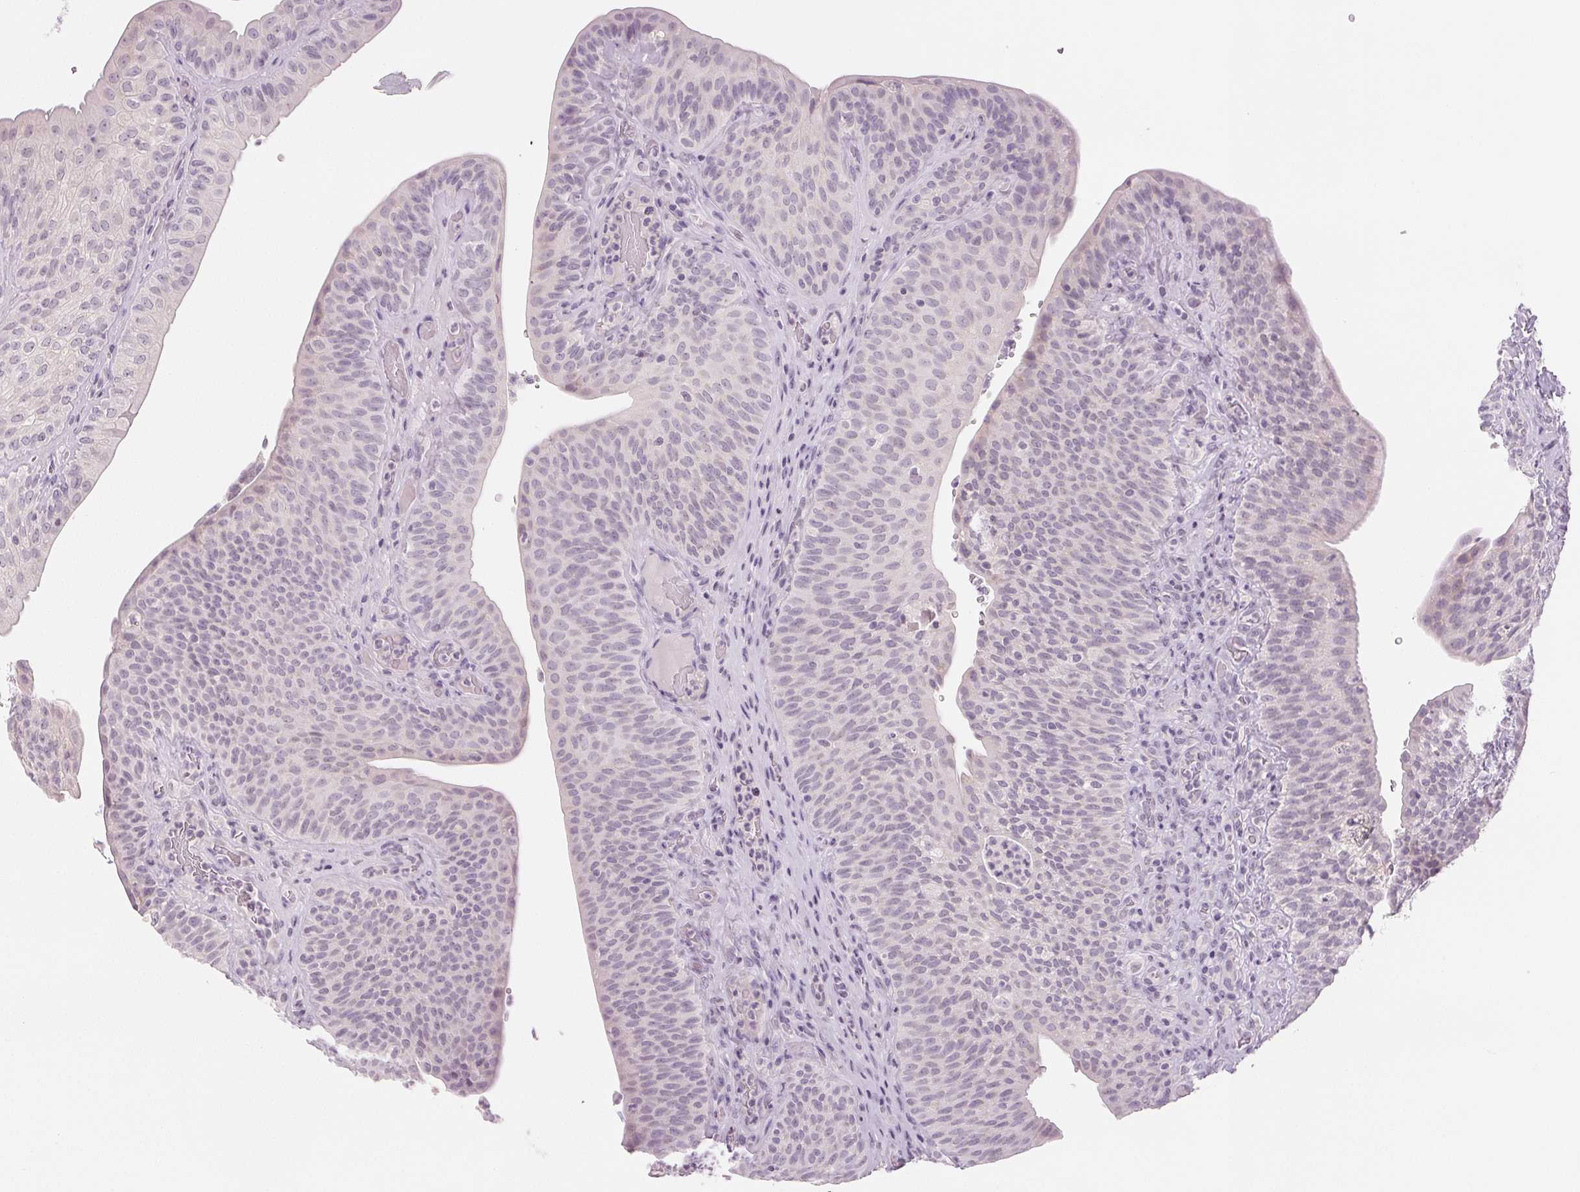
{"staining": {"intensity": "negative", "quantity": "none", "location": "none"}, "tissue": "urinary bladder", "cell_type": "Urothelial cells", "image_type": "normal", "snomed": [{"axis": "morphology", "description": "Normal tissue, NOS"}, {"axis": "topography", "description": "Urinary bladder"}, {"axis": "topography", "description": "Peripheral nerve tissue"}], "caption": "The image displays no staining of urothelial cells in unremarkable urinary bladder.", "gene": "EHHADH", "patient": {"sex": "male", "age": 66}}